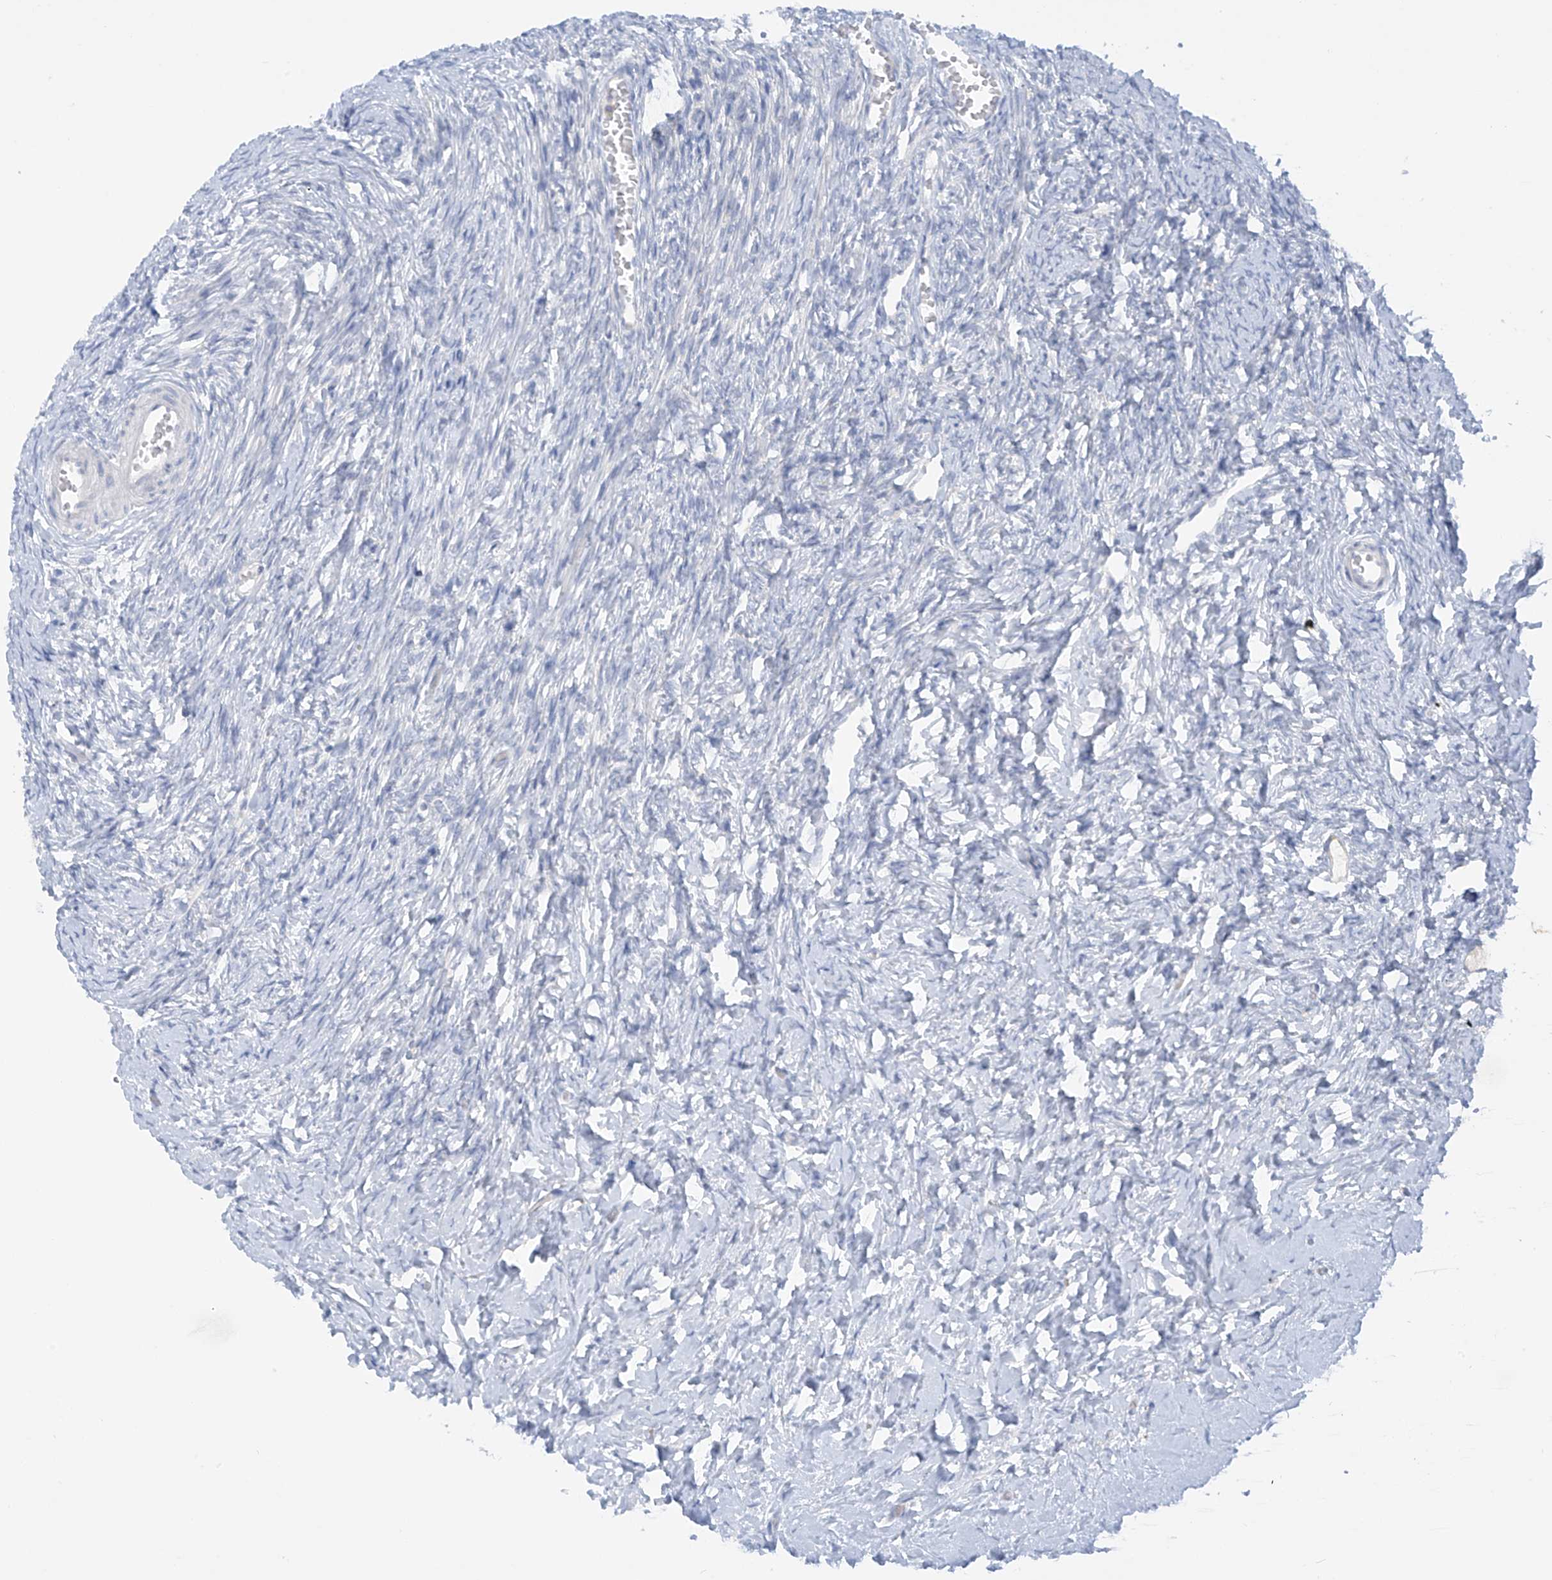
{"staining": {"intensity": "negative", "quantity": "none", "location": "none"}, "tissue": "ovary", "cell_type": "Ovarian stroma cells", "image_type": "normal", "snomed": [{"axis": "morphology", "description": "Normal tissue, NOS"}, {"axis": "topography", "description": "Ovary"}], "caption": "Protein analysis of unremarkable ovary demonstrates no significant staining in ovarian stroma cells.", "gene": "SLC6A12", "patient": {"sex": "female", "age": 27}}